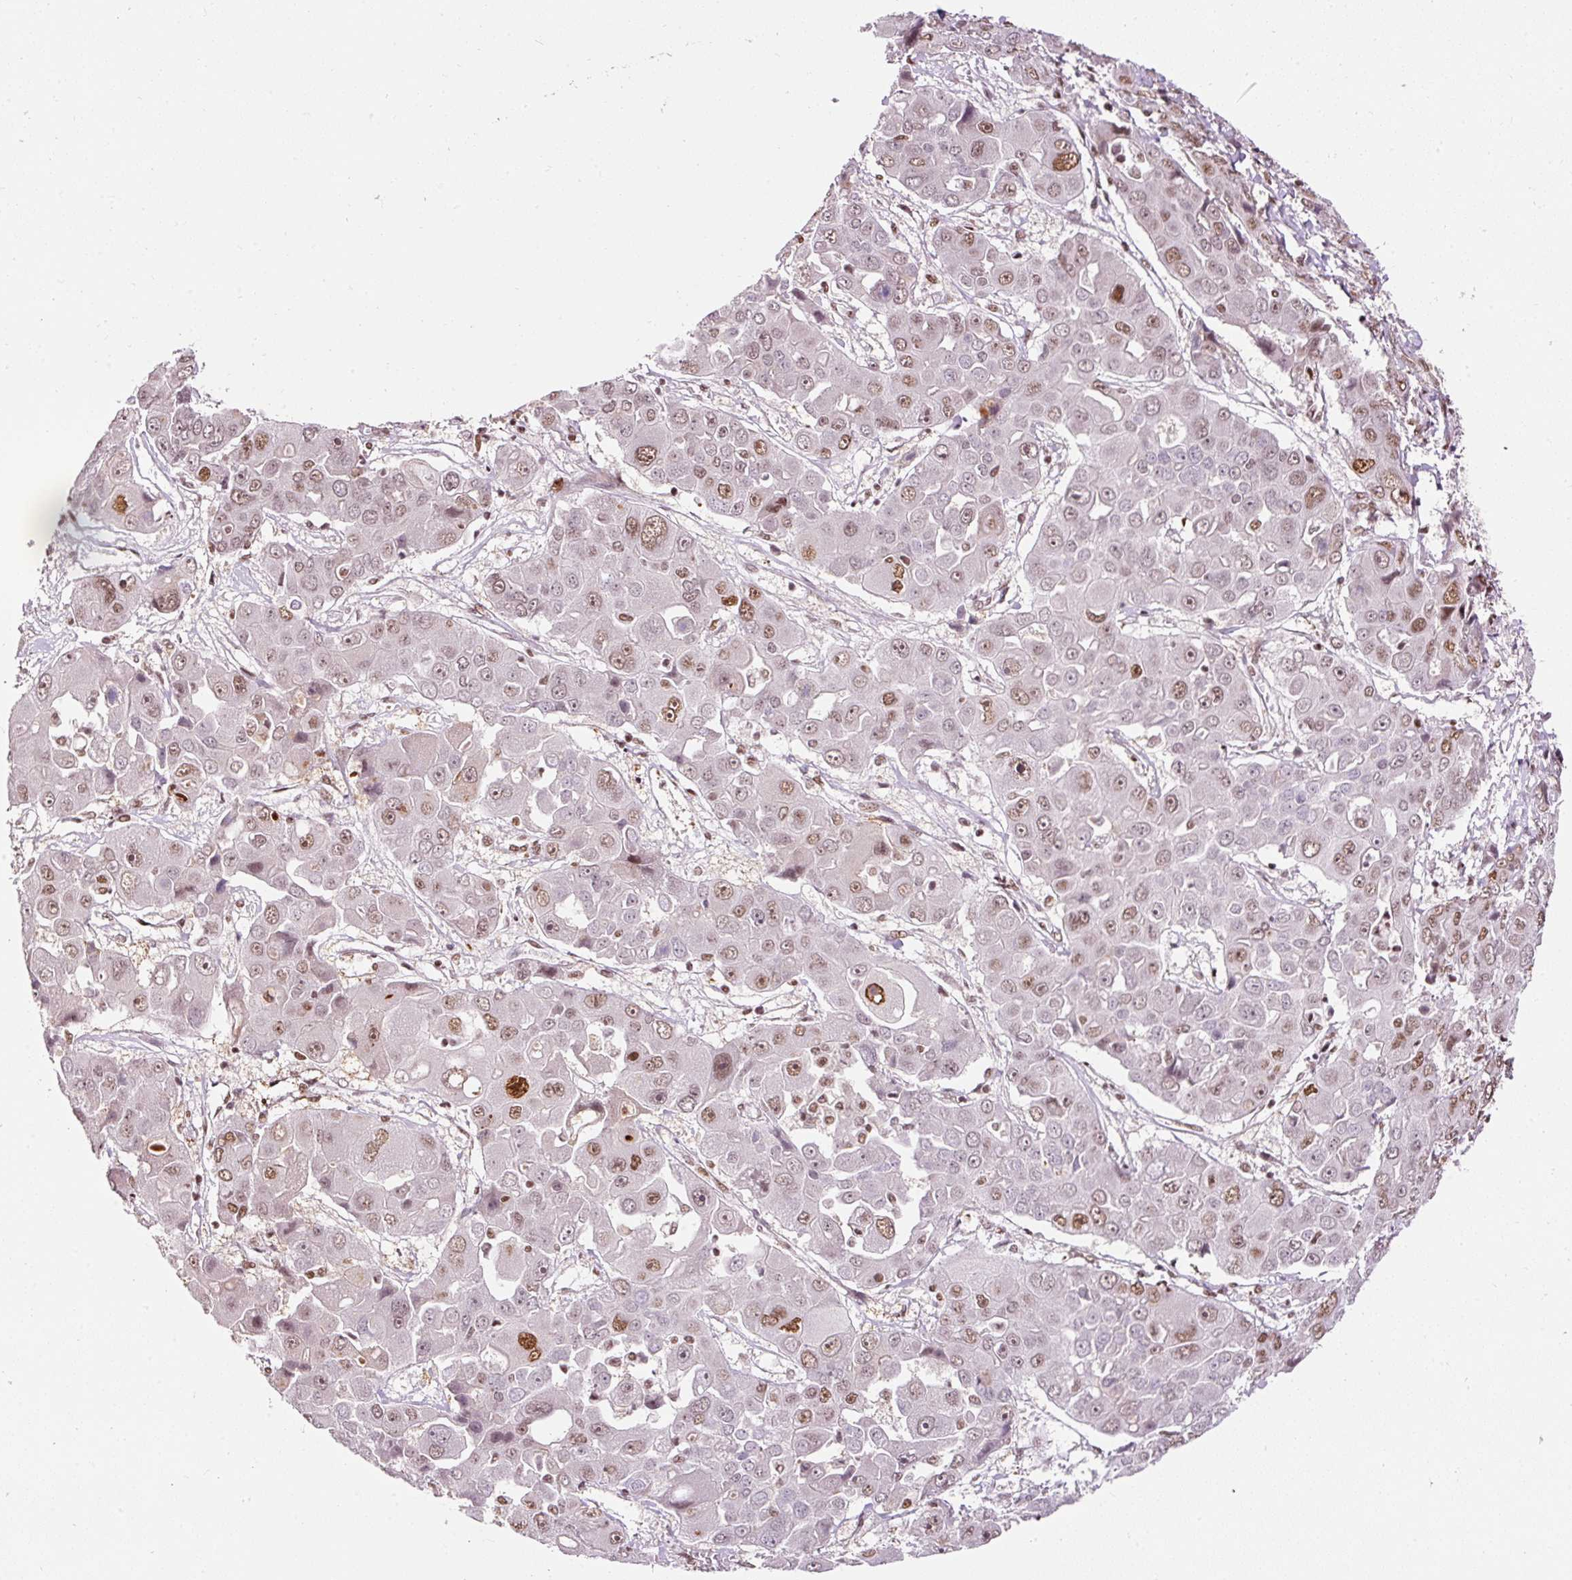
{"staining": {"intensity": "moderate", "quantity": "25%-75%", "location": "nuclear"}, "tissue": "liver cancer", "cell_type": "Tumor cells", "image_type": "cancer", "snomed": [{"axis": "morphology", "description": "Cholangiocarcinoma"}, {"axis": "topography", "description": "Liver"}], "caption": "There is medium levels of moderate nuclear expression in tumor cells of liver cancer (cholangiocarcinoma), as demonstrated by immunohistochemical staining (brown color).", "gene": "HNRNPC", "patient": {"sex": "male", "age": 67}}